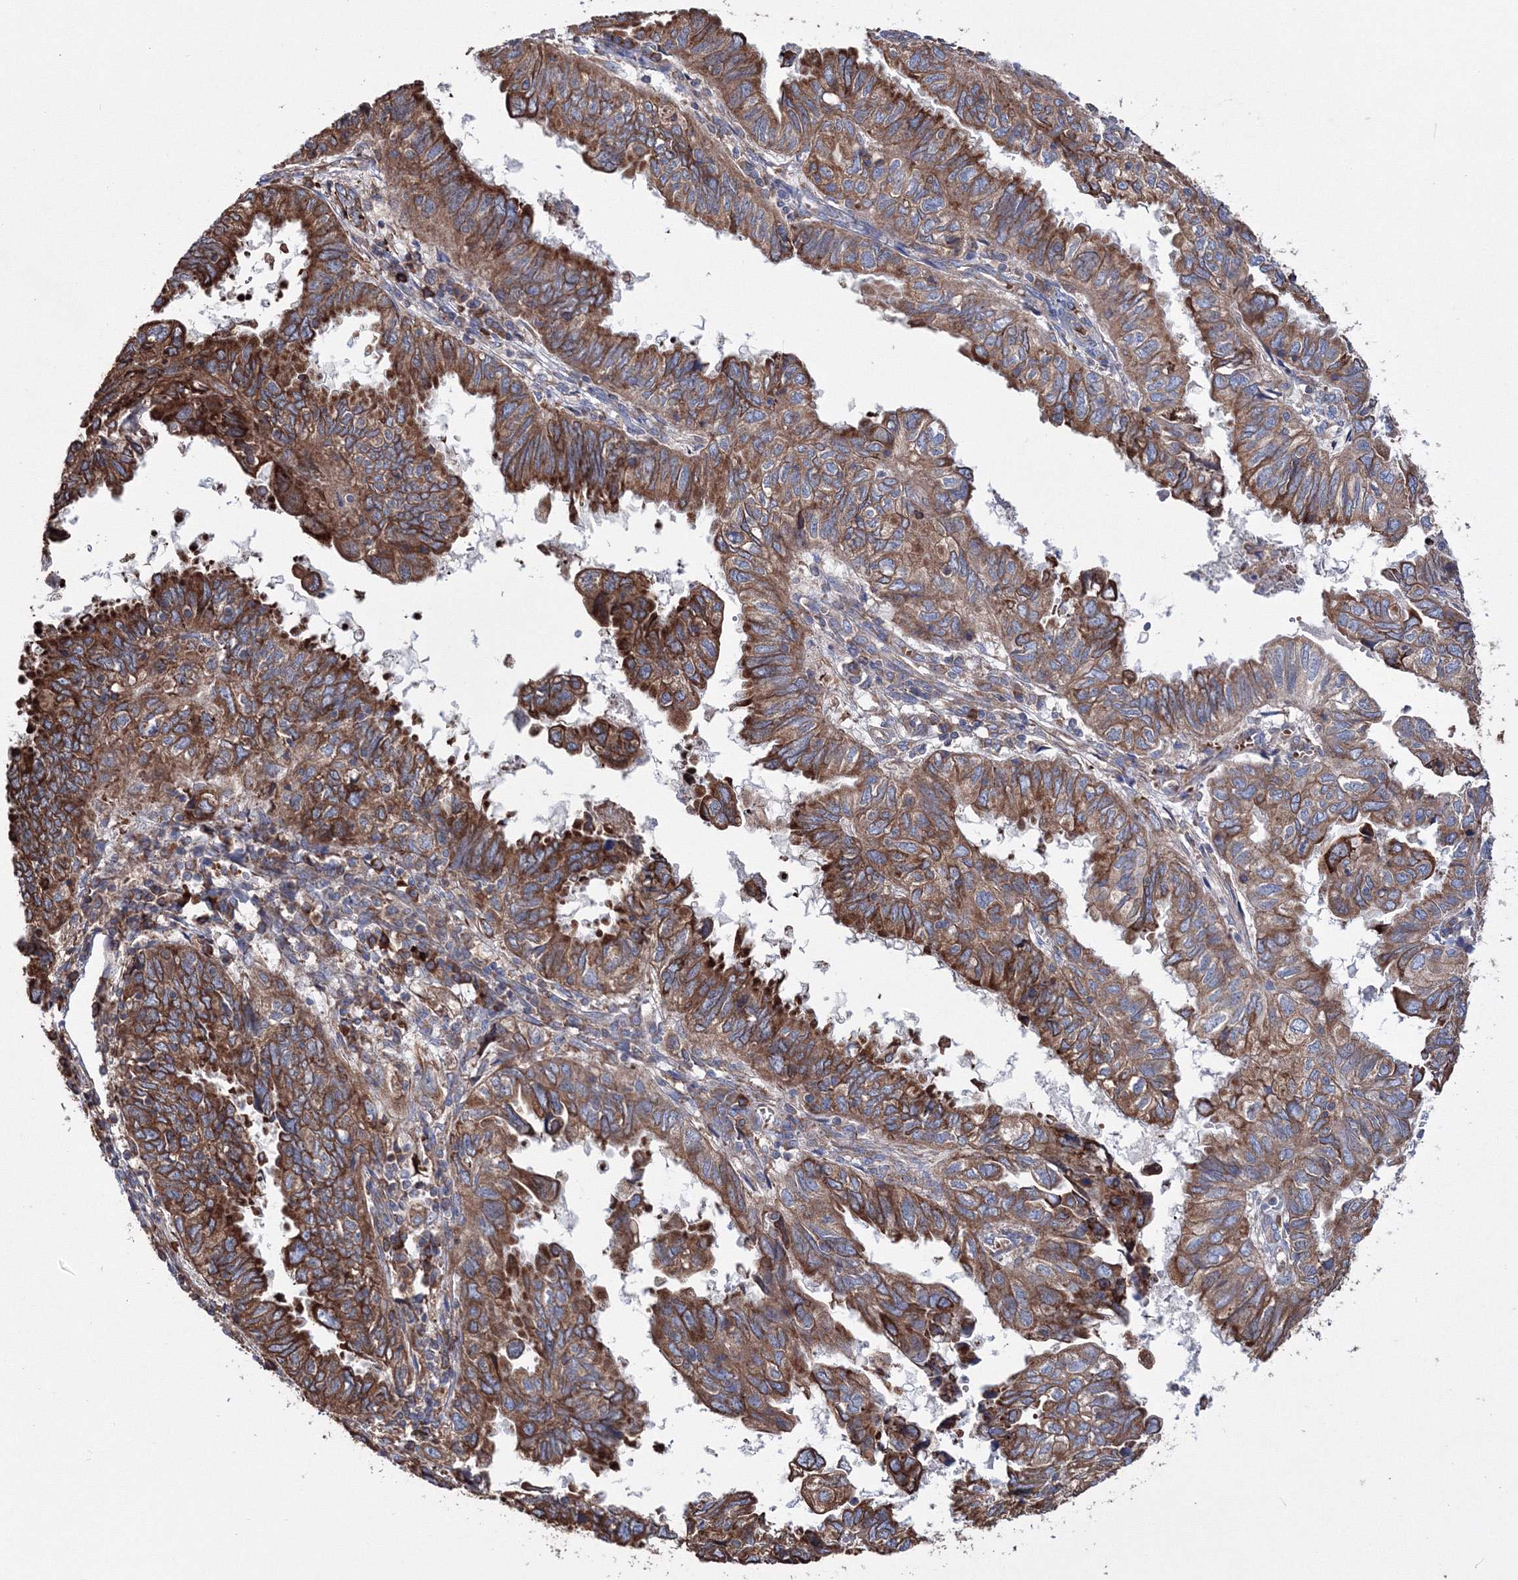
{"staining": {"intensity": "strong", "quantity": ">75%", "location": "cytoplasmic/membranous"}, "tissue": "endometrial cancer", "cell_type": "Tumor cells", "image_type": "cancer", "snomed": [{"axis": "morphology", "description": "Adenocarcinoma, NOS"}, {"axis": "topography", "description": "Uterus"}], "caption": "Immunohistochemical staining of human endometrial cancer reveals strong cytoplasmic/membranous protein positivity in approximately >75% of tumor cells.", "gene": "VPS8", "patient": {"sex": "female", "age": 77}}